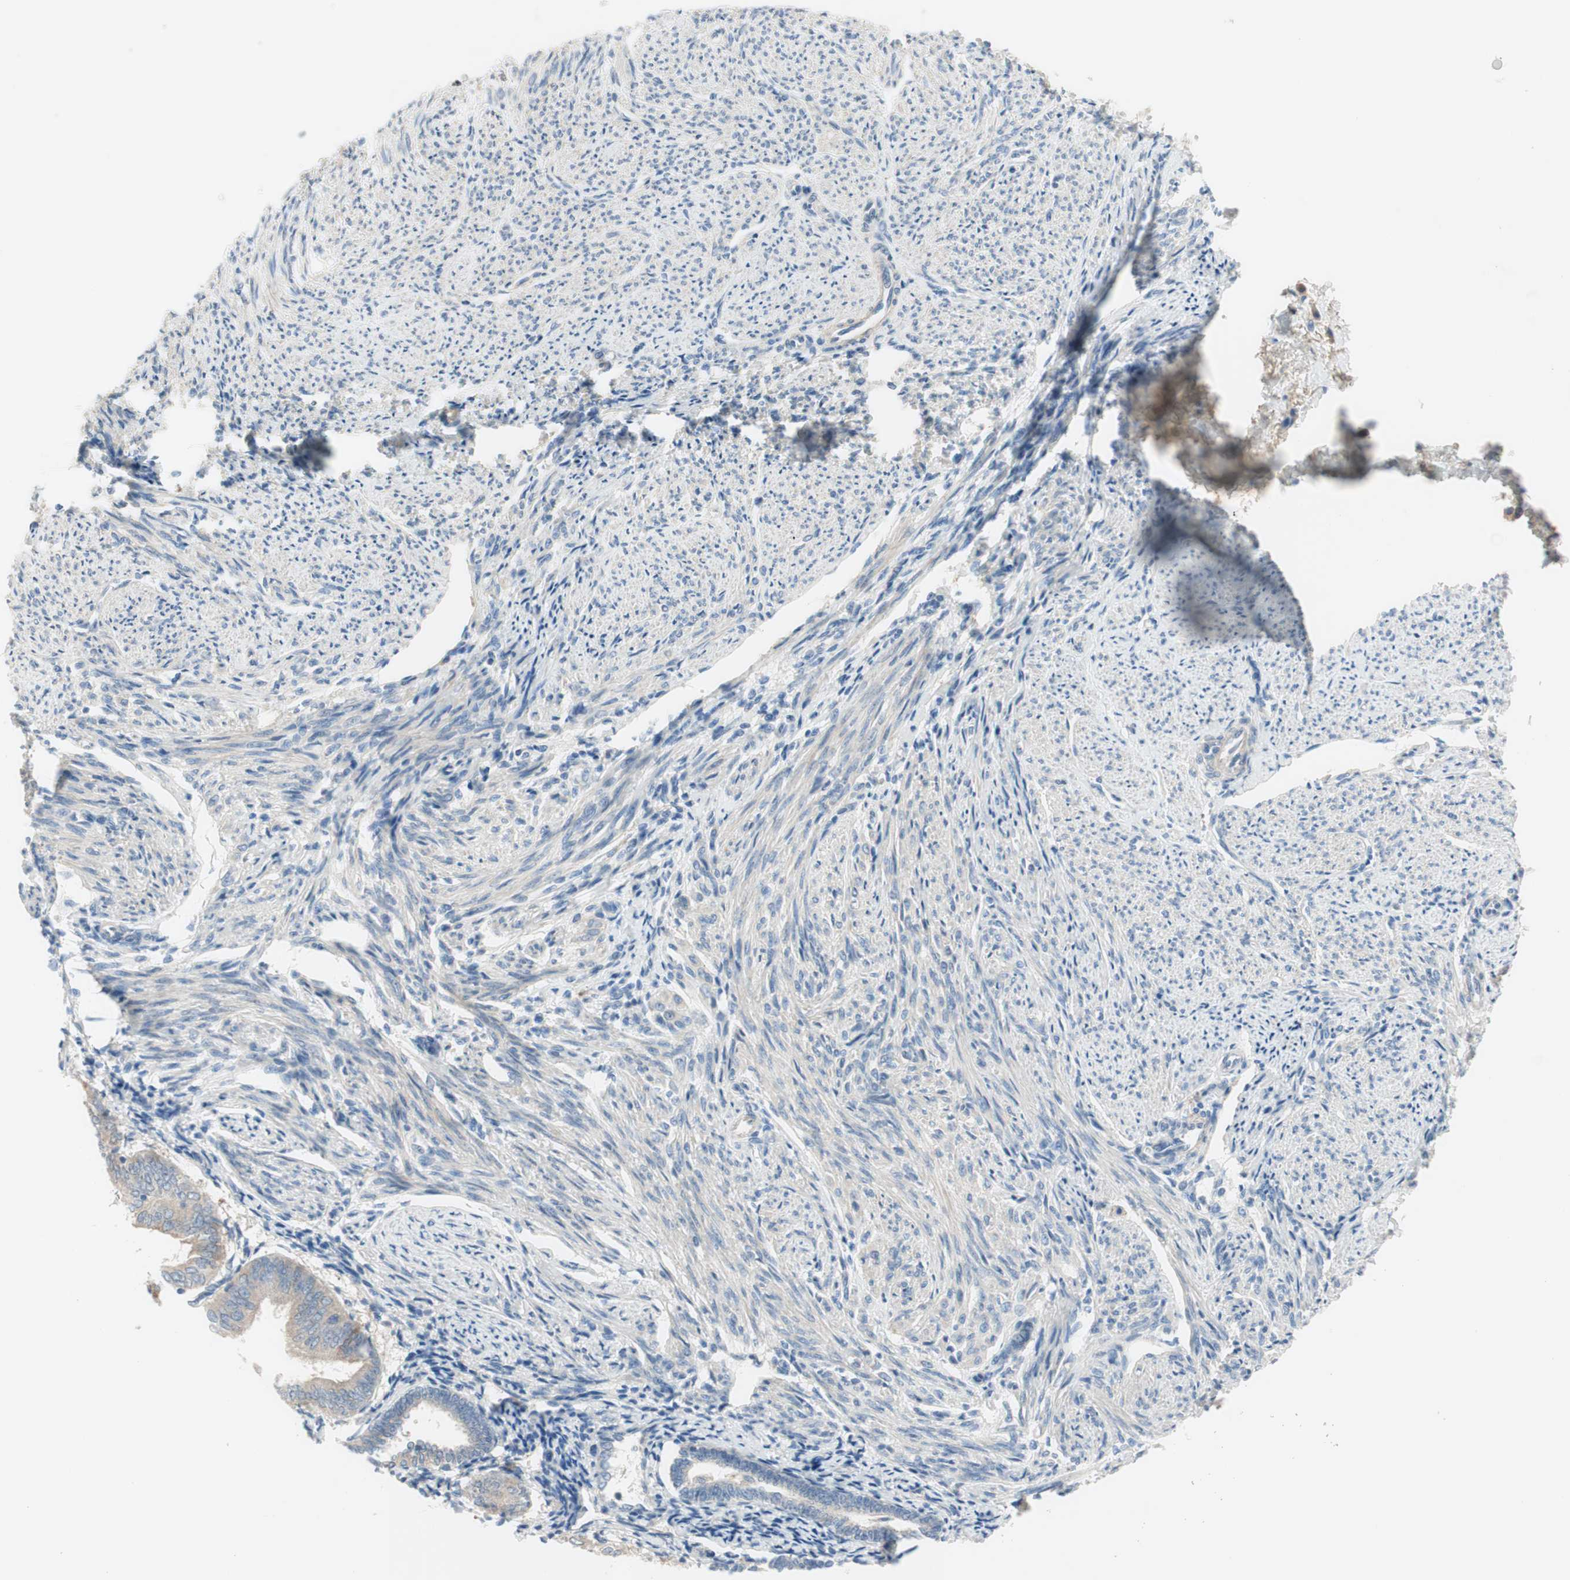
{"staining": {"intensity": "moderate", "quantity": "<25%", "location": "cytoplasmic/membranous"}, "tissue": "smooth muscle", "cell_type": "Smooth muscle cells", "image_type": "normal", "snomed": [{"axis": "morphology", "description": "Normal tissue, NOS"}, {"axis": "topography", "description": "Smooth muscle"}], "caption": "DAB immunohistochemical staining of benign smooth muscle shows moderate cytoplasmic/membranous protein staining in about <25% of smooth muscle cells. The protein of interest is shown in brown color, while the nuclei are stained blue.", "gene": "FDFT1", "patient": {"sex": "female", "age": 65}}